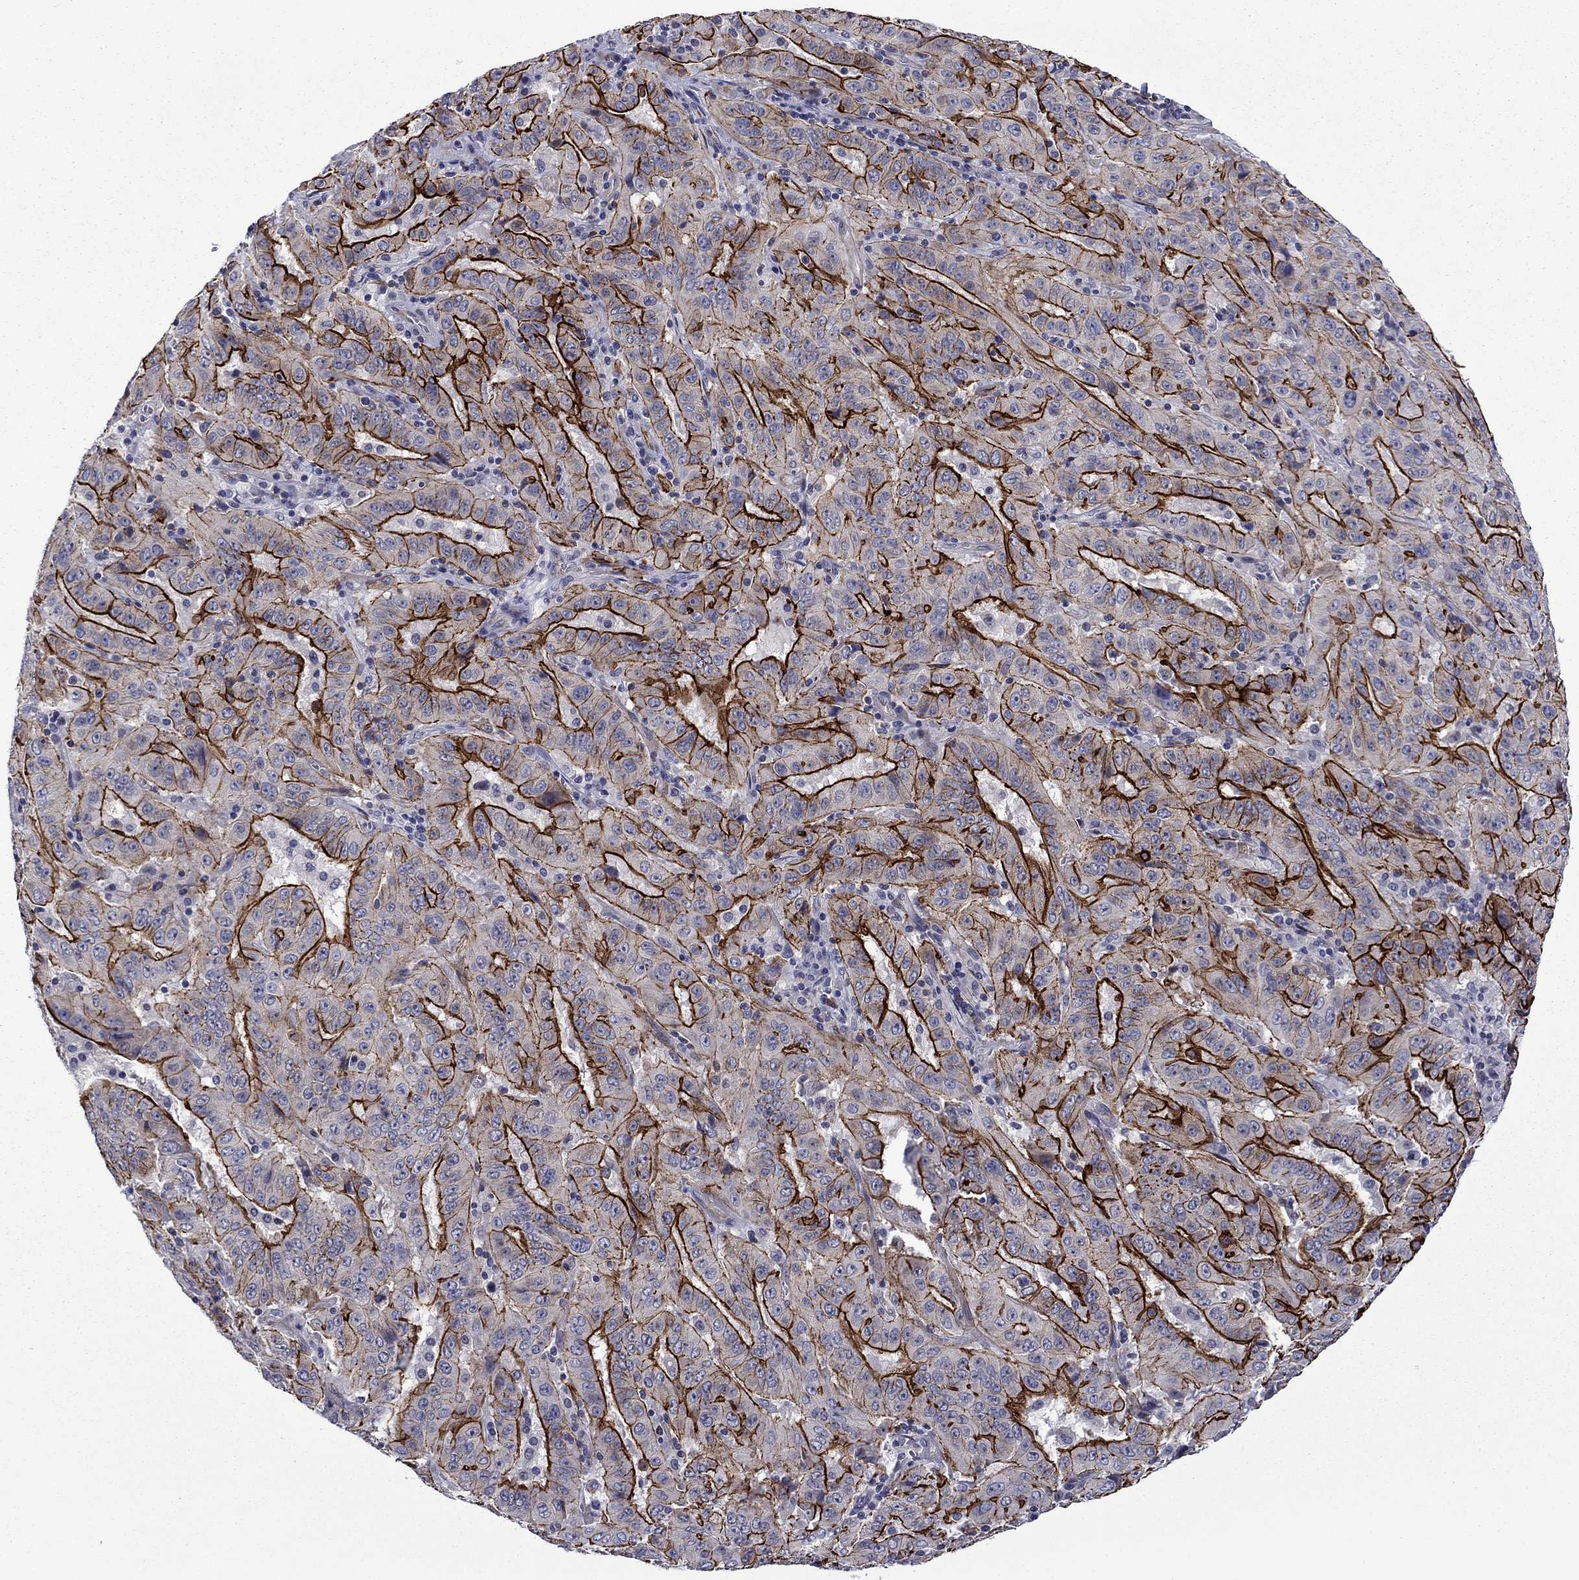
{"staining": {"intensity": "strong", "quantity": ">75%", "location": "cytoplasmic/membranous"}, "tissue": "pancreatic cancer", "cell_type": "Tumor cells", "image_type": "cancer", "snomed": [{"axis": "morphology", "description": "Adenocarcinoma, NOS"}, {"axis": "topography", "description": "Pancreas"}], "caption": "A micrograph of adenocarcinoma (pancreatic) stained for a protein exhibits strong cytoplasmic/membranous brown staining in tumor cells.", "gene": "LMO7", "patient": {"sex": "male", "age": 63}}